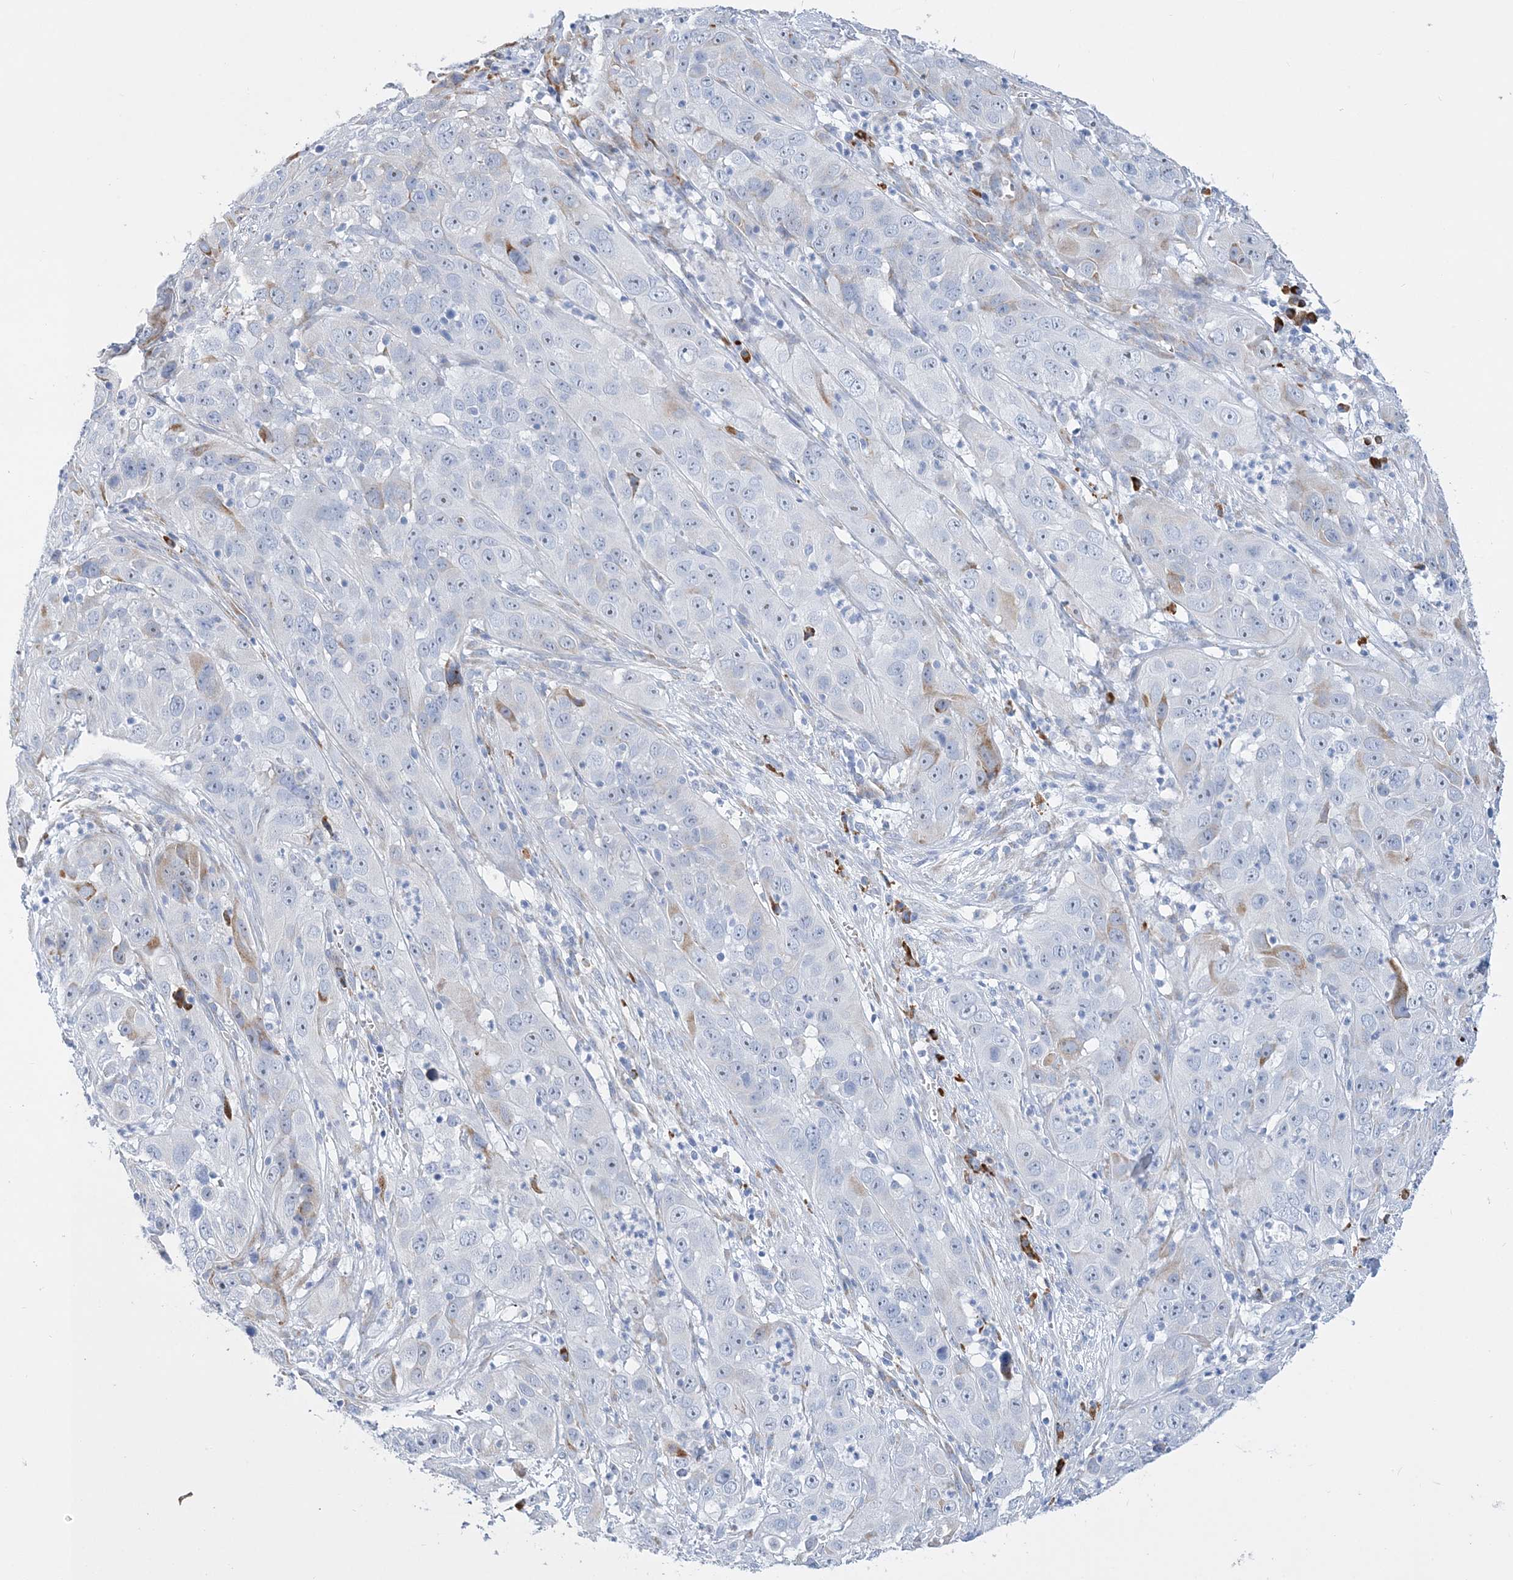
{"staining": {"intensity": "moderate", "quantity": "<25%", "location": "cytoplasmic/membranous"}, "tissue": "cervical cancer", "cell_type": "Tumor cells", "image_type": "cancer", "snomed": [{"axis": "morphology", "description": "Squamous cell carcinoma, NOS"}, {"axis": "topography", "description": "Cervix"}], "caption": "Squamous cell carcinoma (cervical) was stained to show a protein in brown. There is low levels of moderate cytoplasmic/membranous positivity in about <25% of tumor cells. (DAB IHC with brightfield microscopy, high magnification).", "gene": "TSPYL6", "patient": {"sex": "female", "age": 32}}